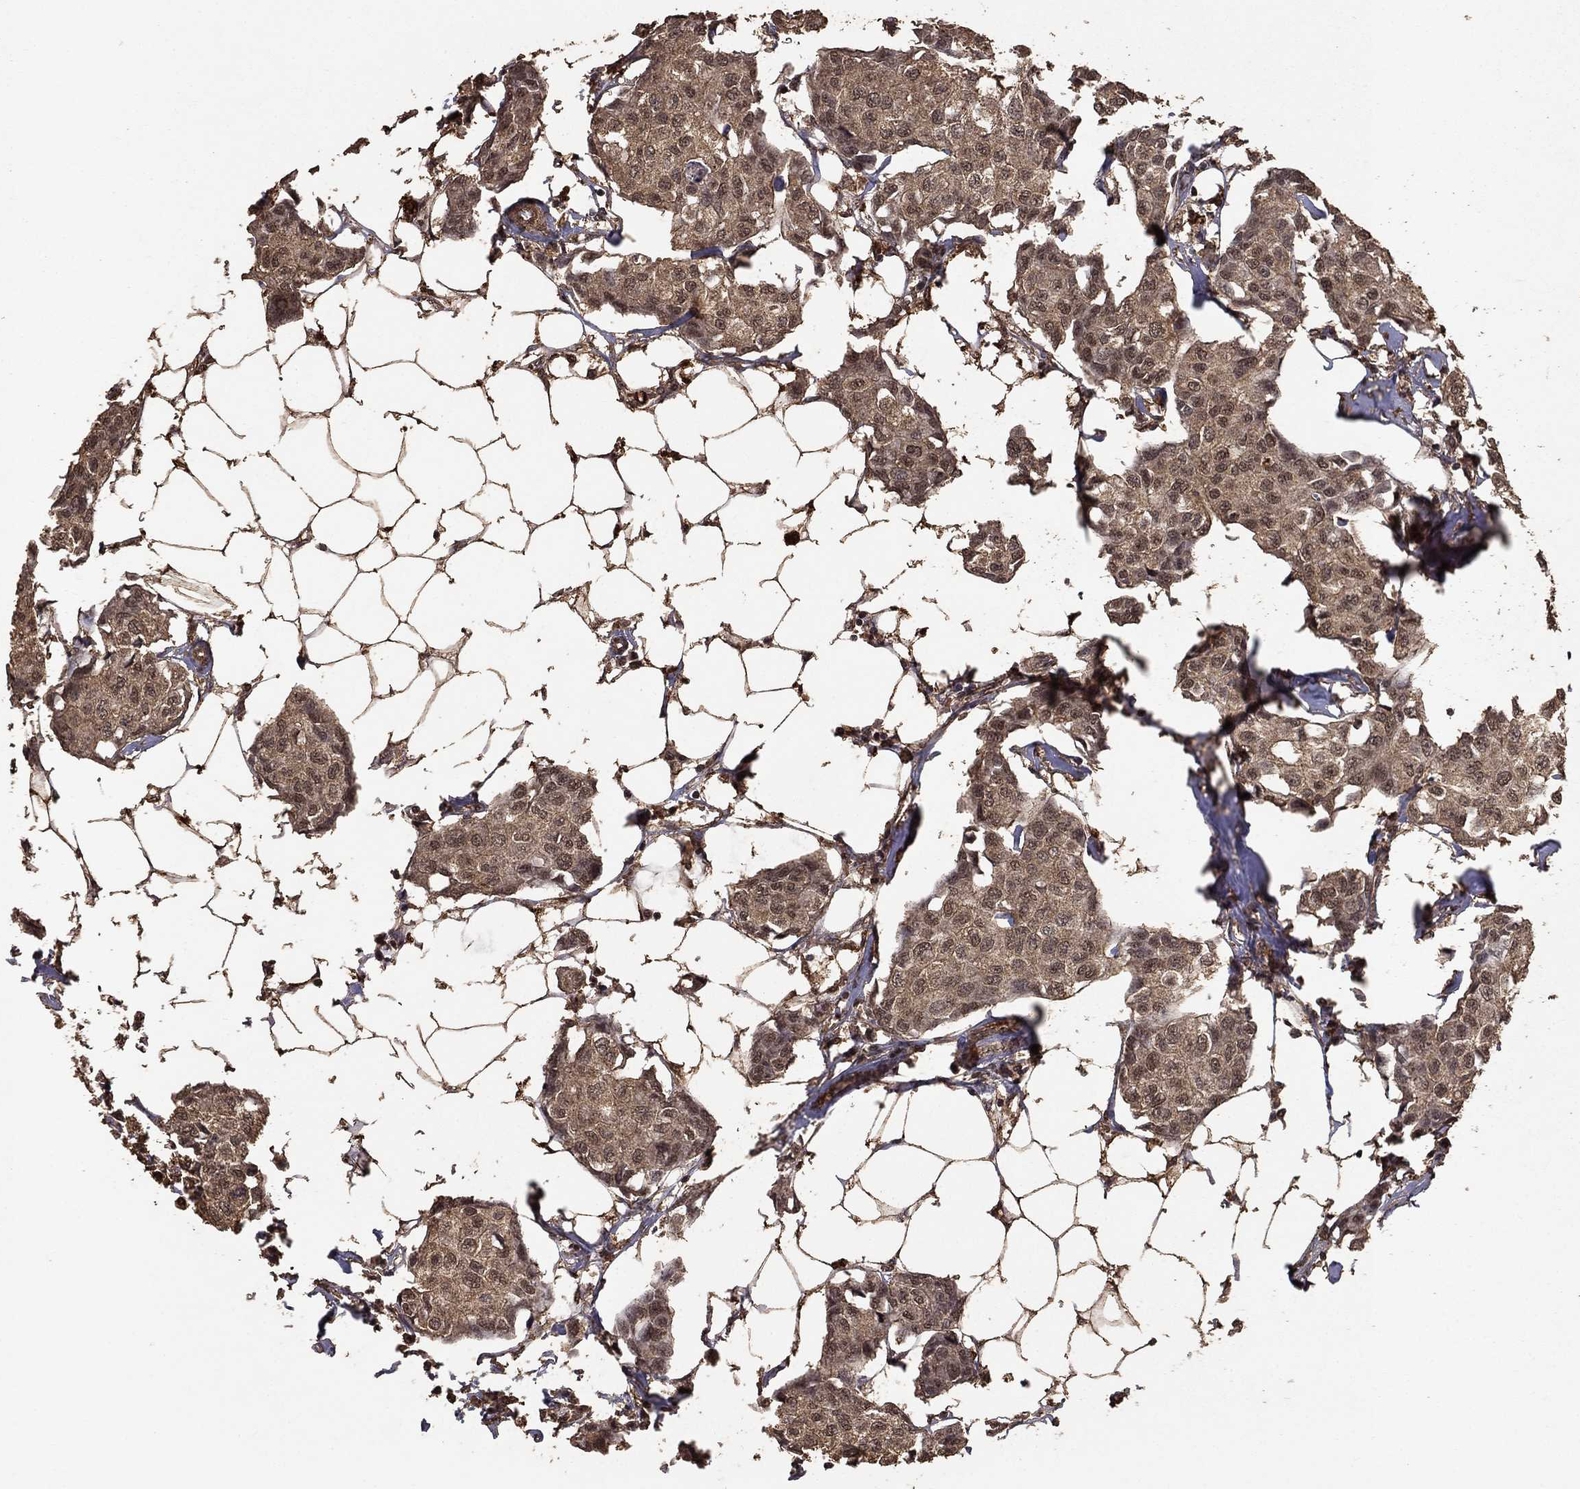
{"staining": {"intensity": "moderate", "quantity": ">75%", "location": "cytoplasmic/membranous"}, "tissue": "breast cancer", "cell_type": "Tumor cells", "image_type": "cancer", "snomed": [{"axis": "morphology", "description": "Duct carcinoma"}, {"axis": "topography", "description": "Breast"}], "caption": "Invasive ductal carcinoma (breast) stained with immunohistochemistry exhibits moderate cytoplasmic/membranous positivity in approximately >75% of tumor cells.", "gene": "PRDM1", "patient": {"sex": "female", "age": 80}}